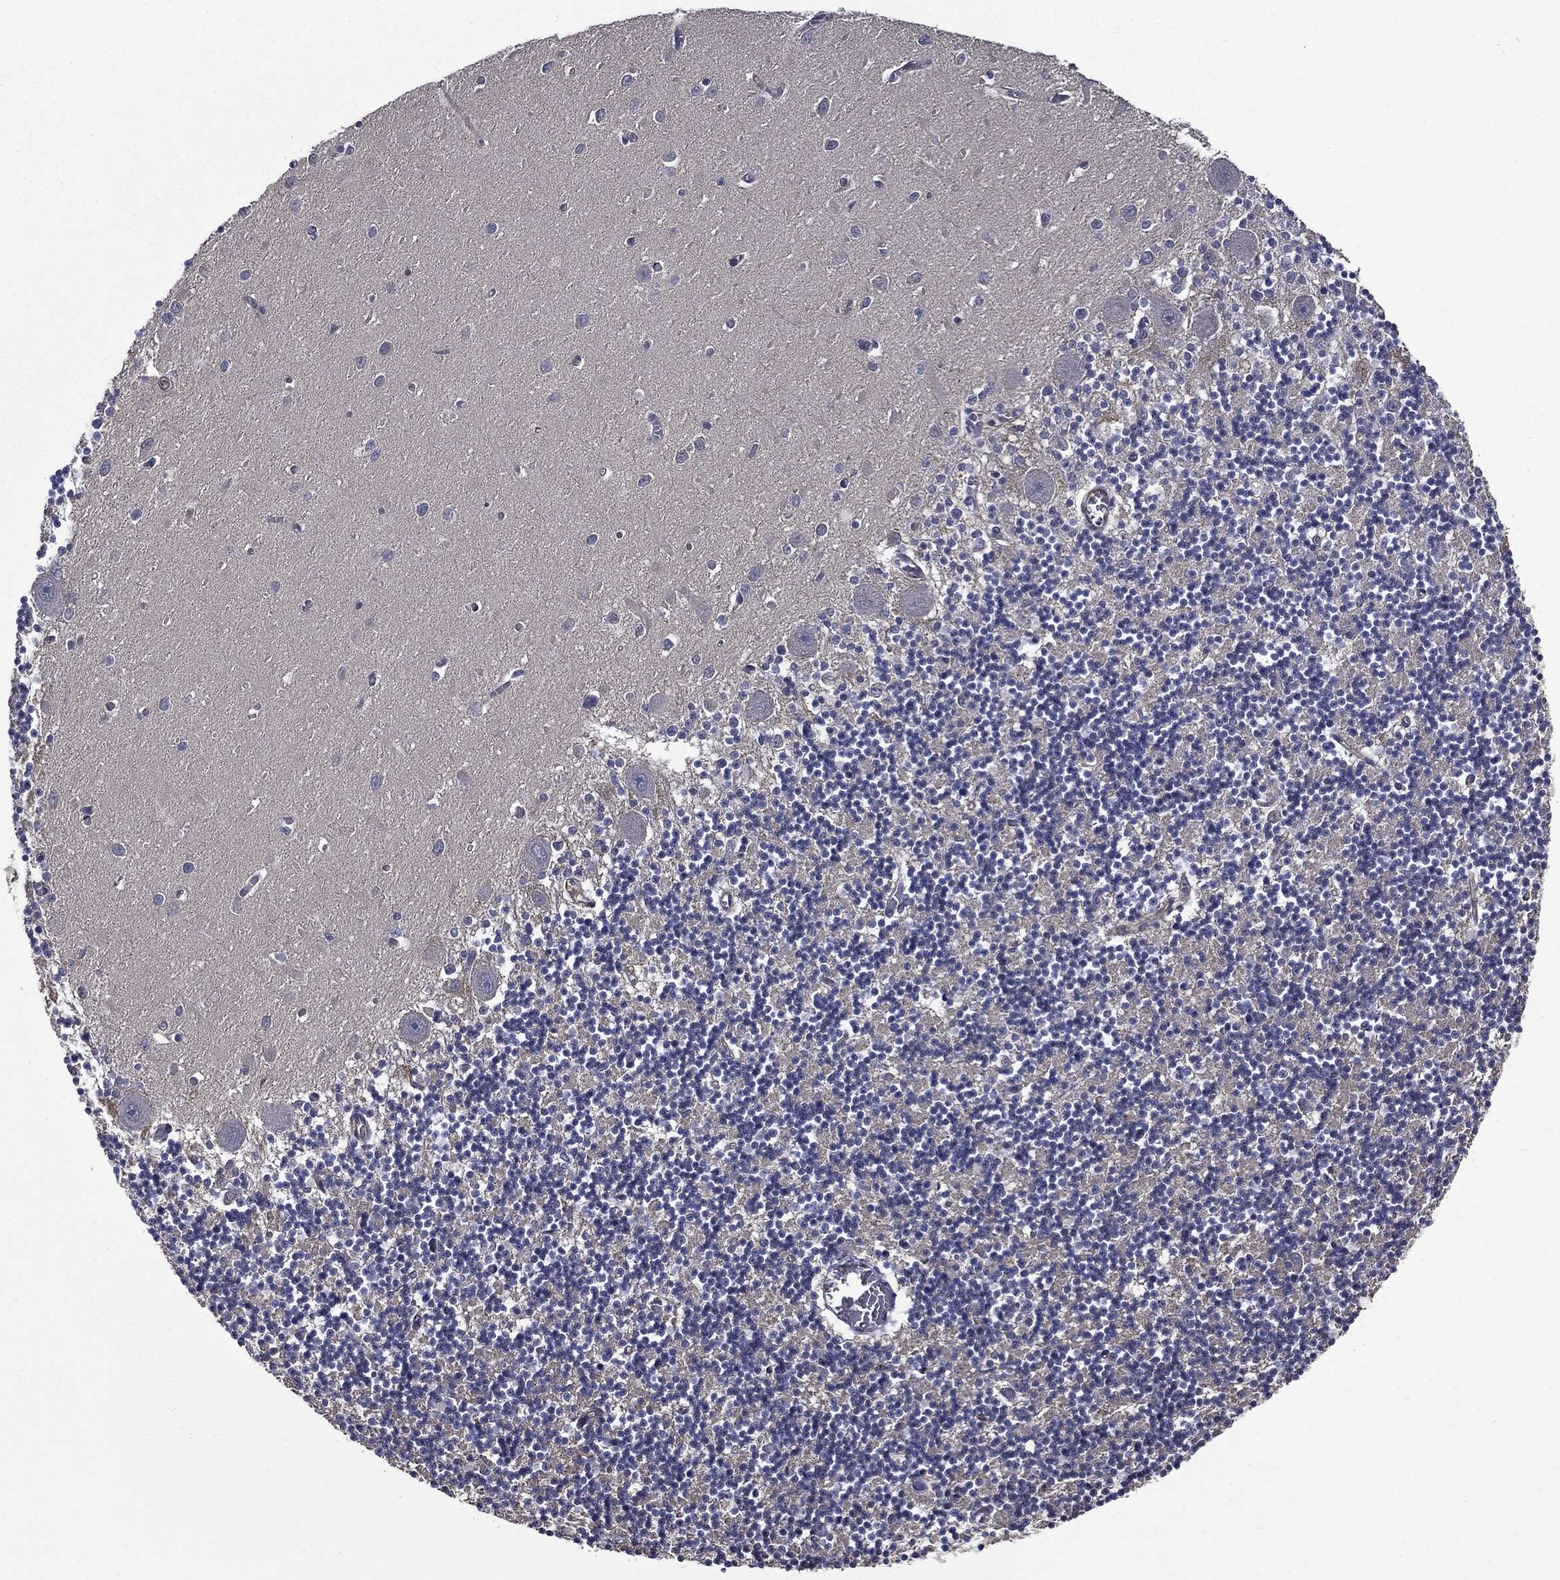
{"staining": {"intensity": "negative", "quantity": "none", "location": "none"}, "tissue": "cerebellum", "cell_type": "Cells in granular layer", "image_type": "normal", "snomed": [{"axis": "morphology", "description": "Normal tissue, NOS"}, {"axis": "topography", "description": "Cerebellum"}], "caption": "Cerebellum was stained to show a protein in brown. There is no significant staining in cells in granular layer. (DAB immunohistochemistry visualized using brightfield microscopy, high magnification).", "gene": "PDCD6IP", "patient": {"sex": "female", "age": 64}}